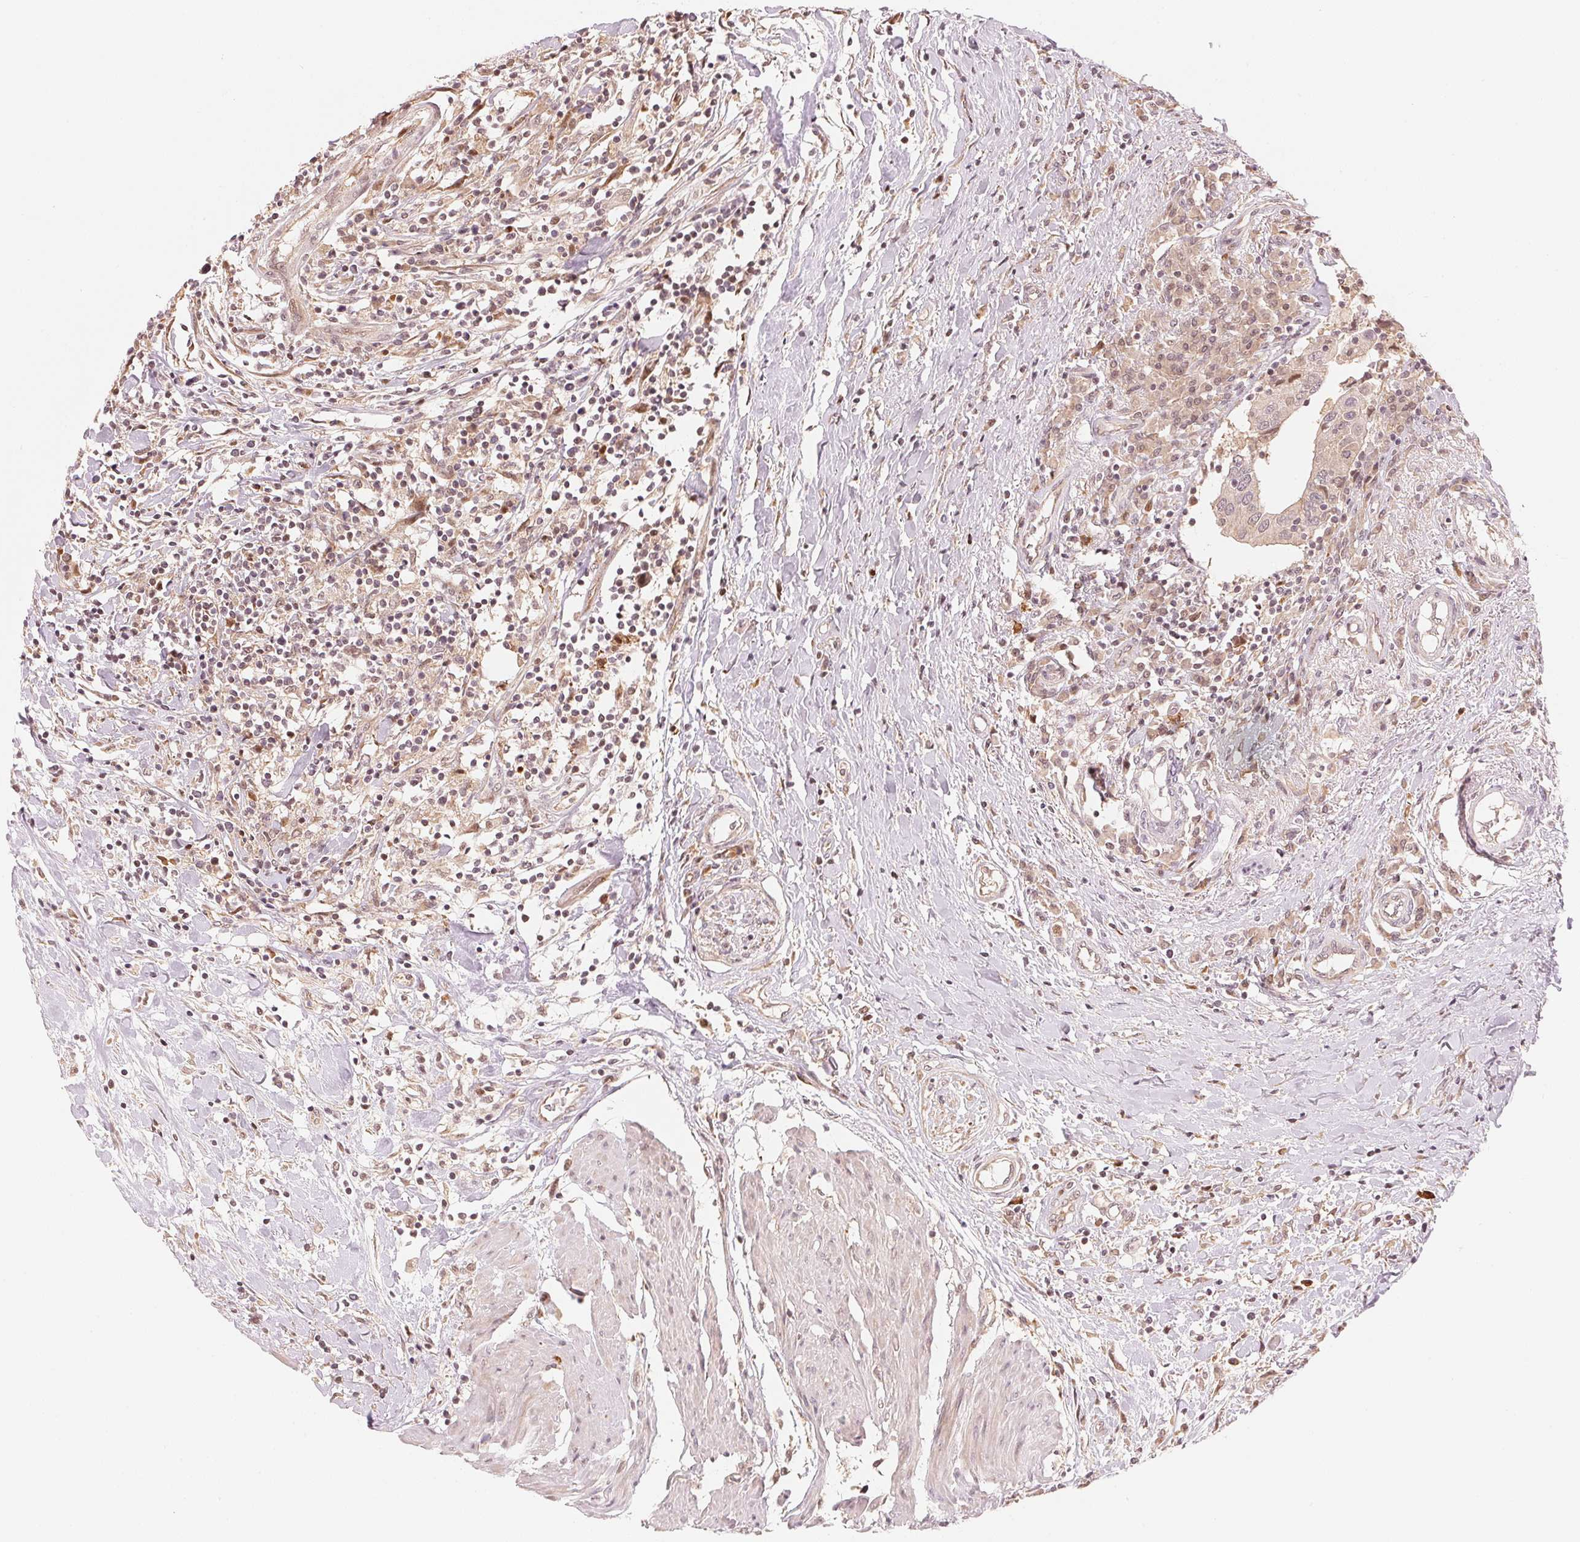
{"staining": {"intensity": "weak", "quantity": "<25%", "location": "cytoplasmic/membranous"}, "tissue": "urothelial cancer", "cell_type": "Tumor cells", "image_type": "cancer", "snomed": [{"axis": "morphology", "description": "Urothelial carcinoma, High grade"}, {"axis": "topography", "description": "Urinary bladder"}], "caption": "High magnification brightfield microscopy of urothelial cancer stained with DAB (3,3'-diaminobenzidine) (brown) and counterstained with hematoxylin (blue): tumor cells show no significant expression.", "gene": "PRKN", "patient": {"sex": "male", "age": 61}}